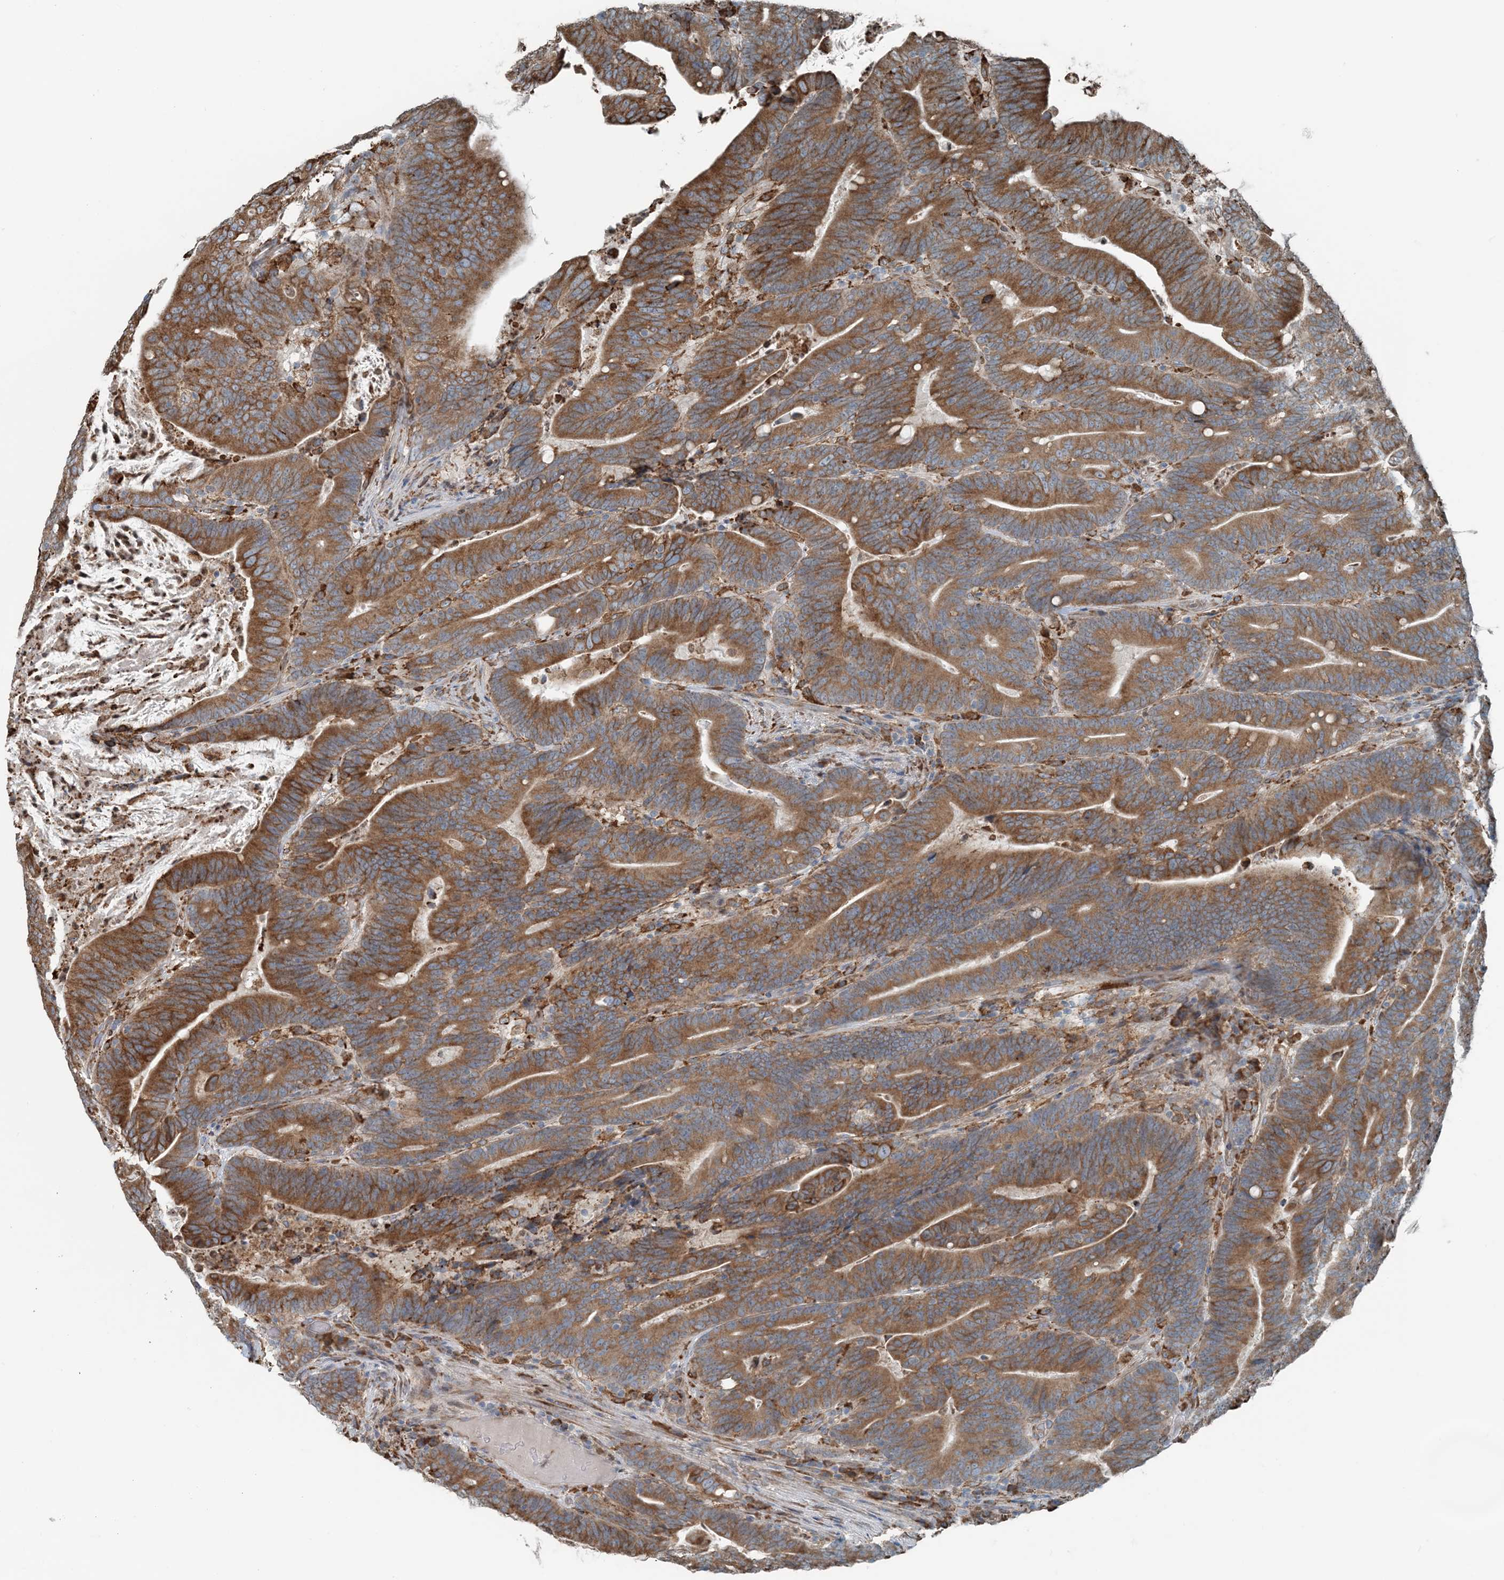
{"staining": {"intensity": "moderate", "quantity": ">75%", "location": "cytoplasmic/membranous"}, "tissue": "colorectal cancer", "cell_type": "Tumor cells", "image_type": "cancer", "snomed": [{"axis": "morphology", "description": "Adenocarcinoma, NOS"}, {"axis": "topography", "description": "Colon"}], "caption": "An immunohistochemistry image of neoplastic tissue is shown. Protein staining in brown highlights moderate cytoplasmic/membranous positivity in adenocarcinoma (colorectal) within tumor cells. Using DAB (brown) and hematoxylin (blue) stains, captured at high magnification using brightfield microscopy.", "gene": "CERKL", "patient": {"sex": "female", "age": 66}}